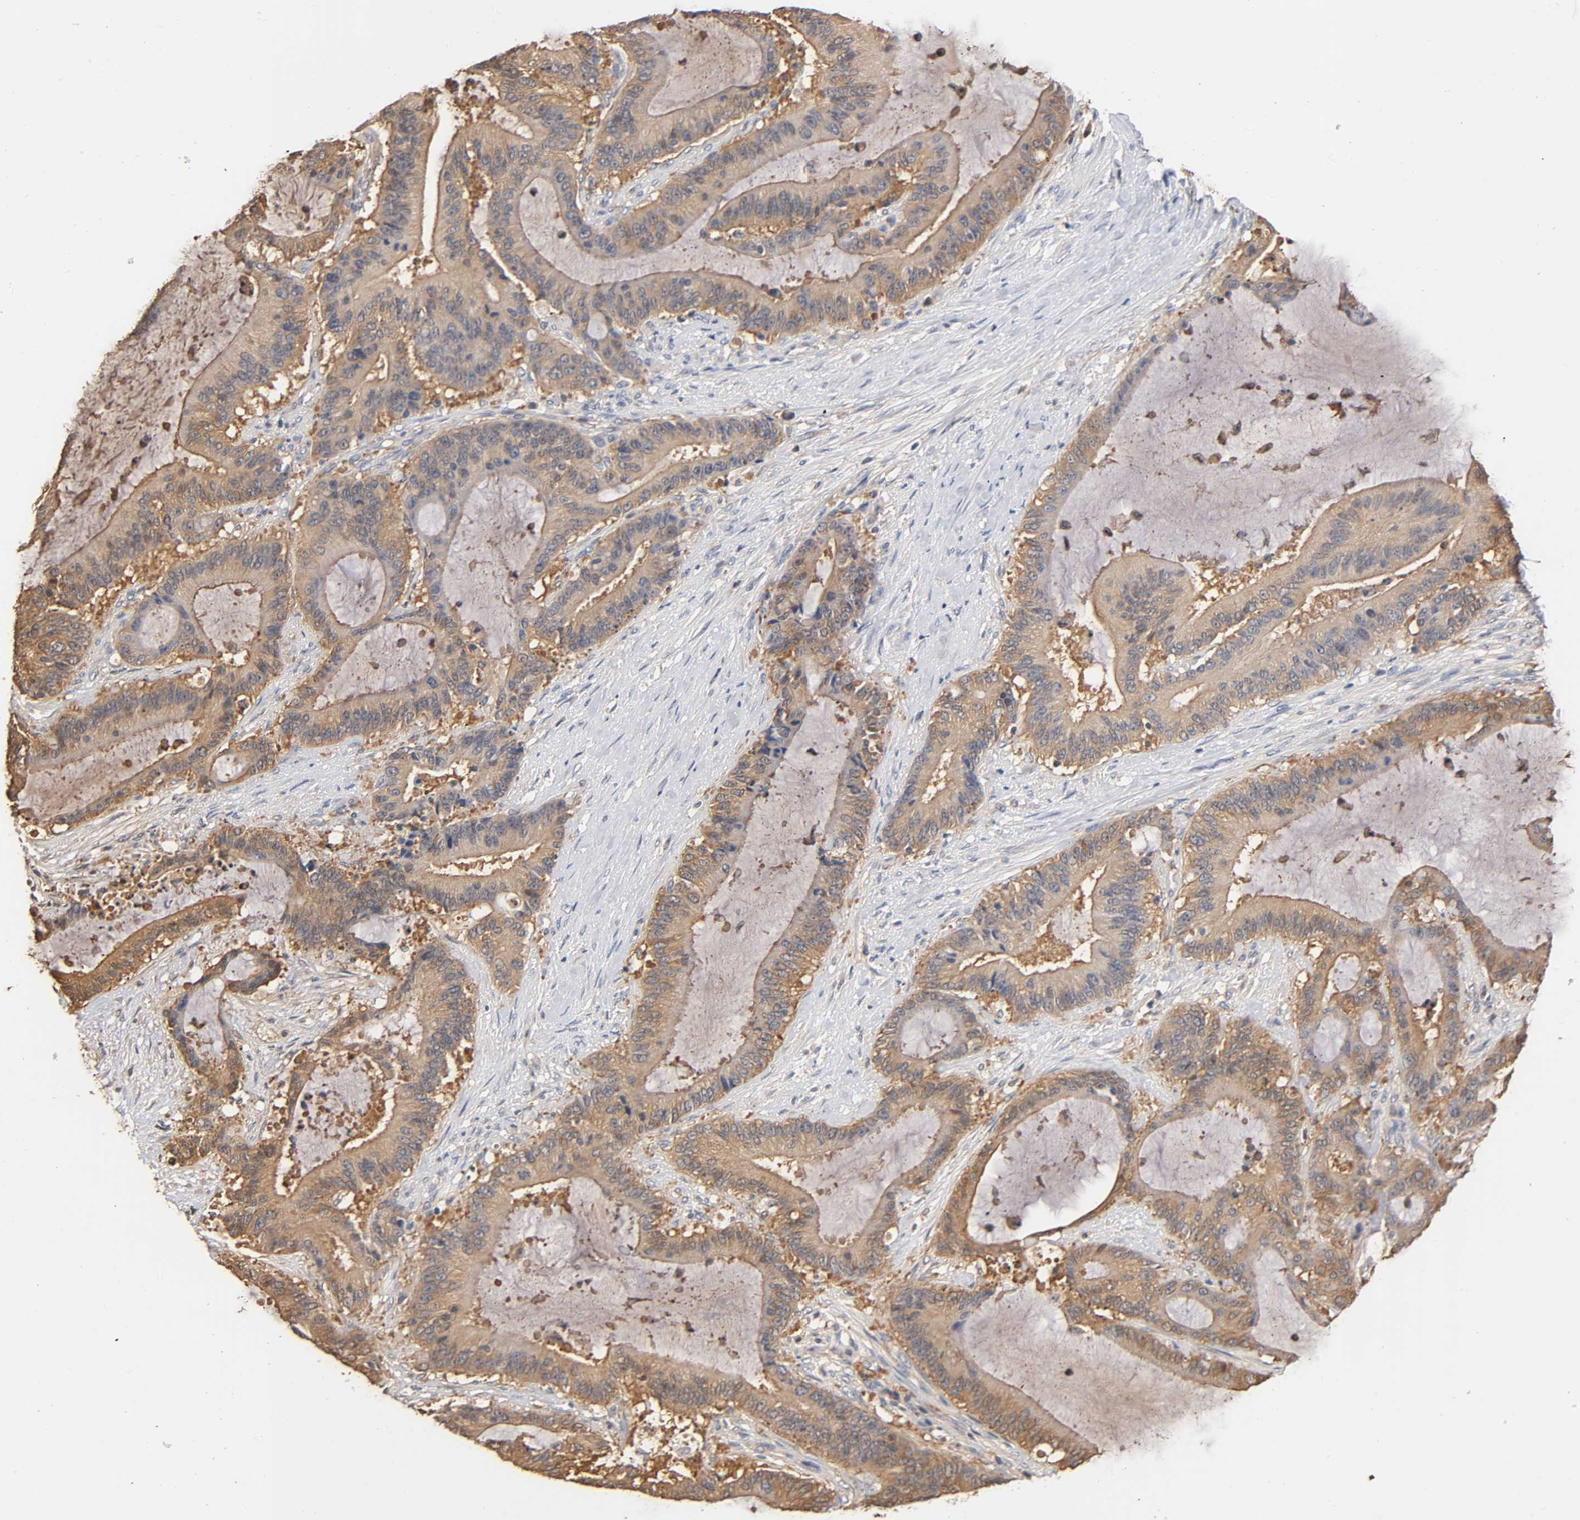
{"staining": {"intensity": "moderate", "quantity": ">75%", "location": "cytoplasmic/membranous"}, "tissue": "liver cancer", "cell_type": "Tumor cells", "image_type": "cancer", "snomed": [{"axis": "morphology", "description": "Cholangiocarcinoma"}, {"axis": "topography", "description": "Liver"}], "caption": "Liver cancer (cholangiocarcinoma) stained with a brown dye shows moderate cytoplasmic/membranous positive expression in about >75% of tumor cells.", "gene": "ALDOA", "patient": {"sex": "female", "age": 73}}